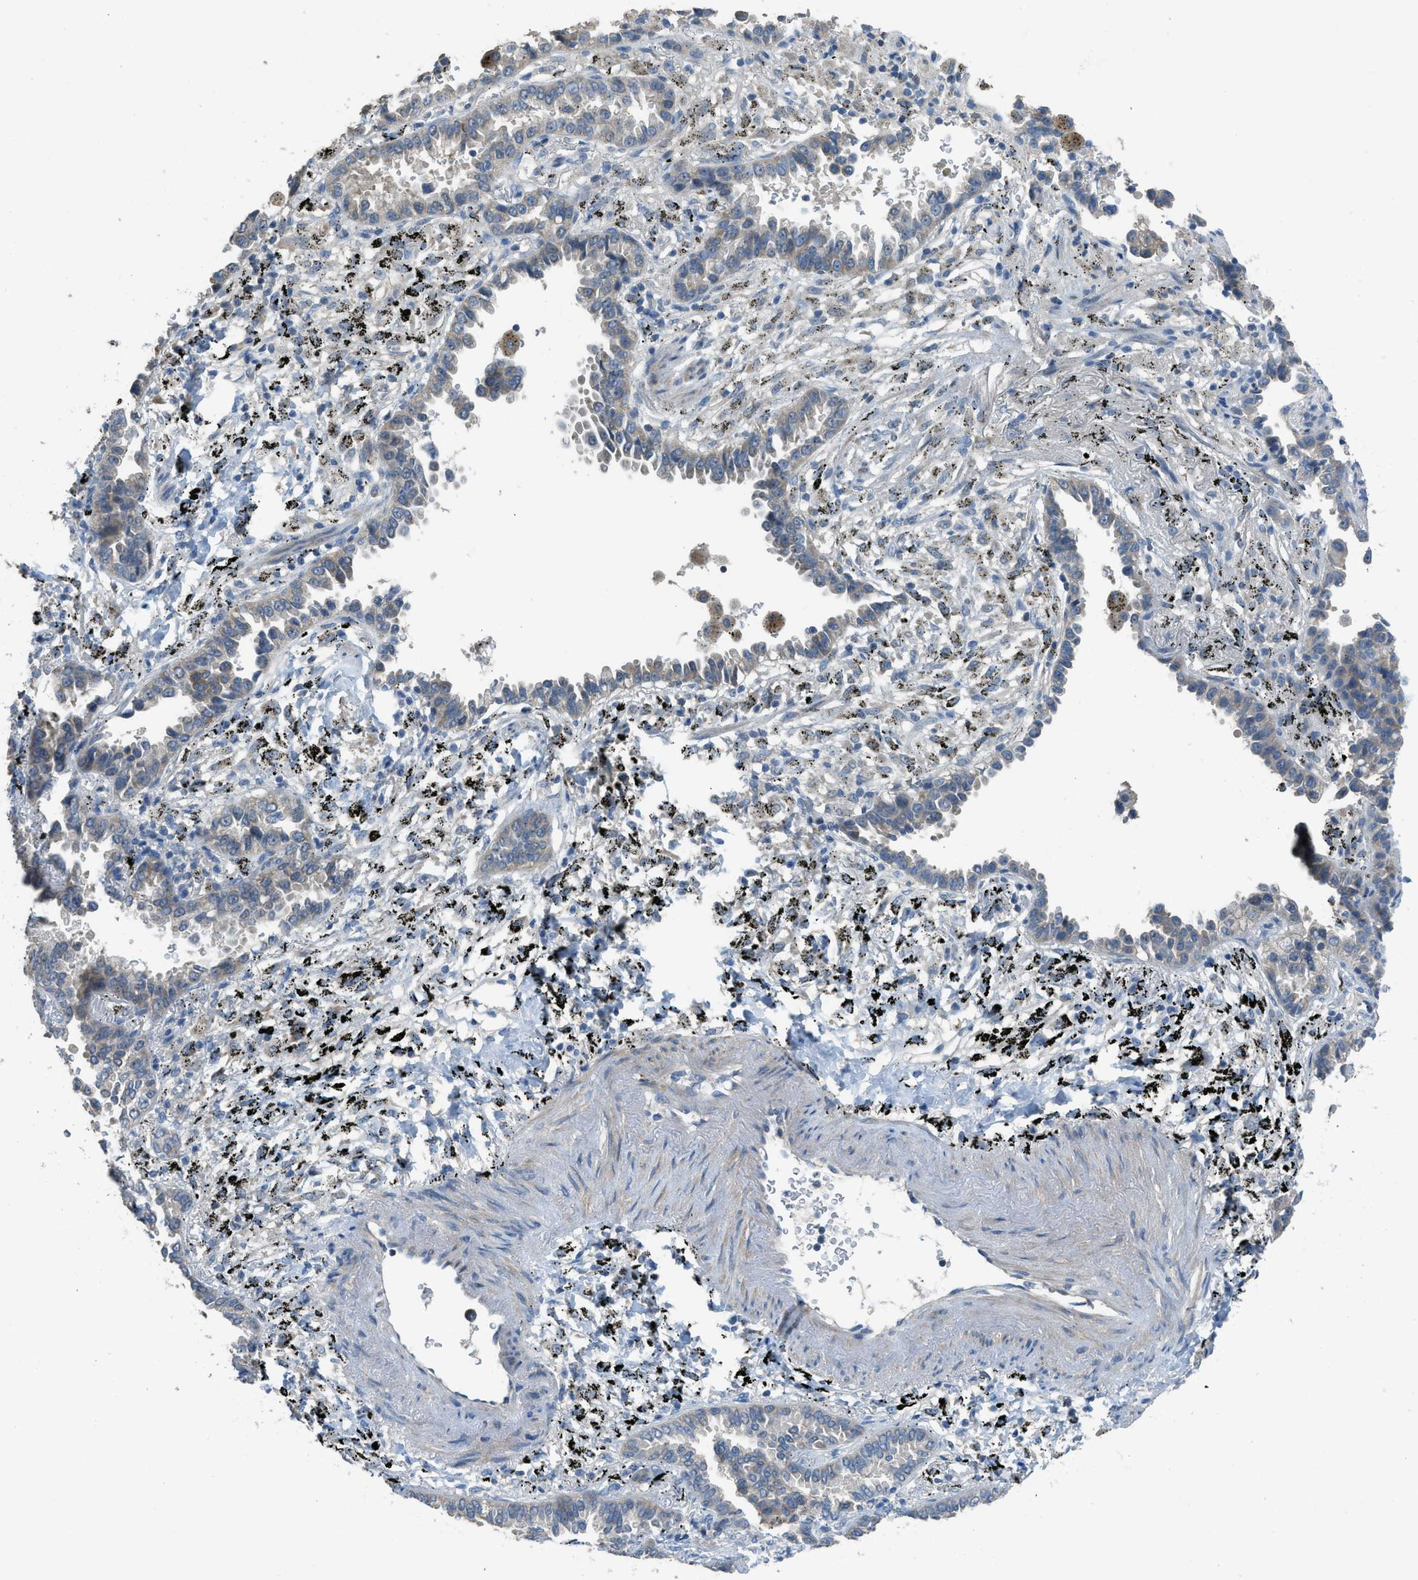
{"staining": {"intensity": "weak", "quantity": "25%-75%", "location": "cytoplasmic/membranous"}, "tissue": "lung cancer", "cell_type": "Tumor cells", "image_type": "cancer", "snomed": [{"axis": "morphology", "description": "Normal tissue, NOS"}, {"axis": "morphology", "description": "Adenocarcinoma, NOS"}, {"axis": "topography", "description": "Lung"}], "caption": "A brown stain shows weak cytoplasmic/membranous staining of a protein in lung adenocarcinoma tumor cells. (DAB IHC, brown staining for protein, blue staining for nuclei).", "gene": "TIMD4", "patient": {"sex": "male", "age": 59}}